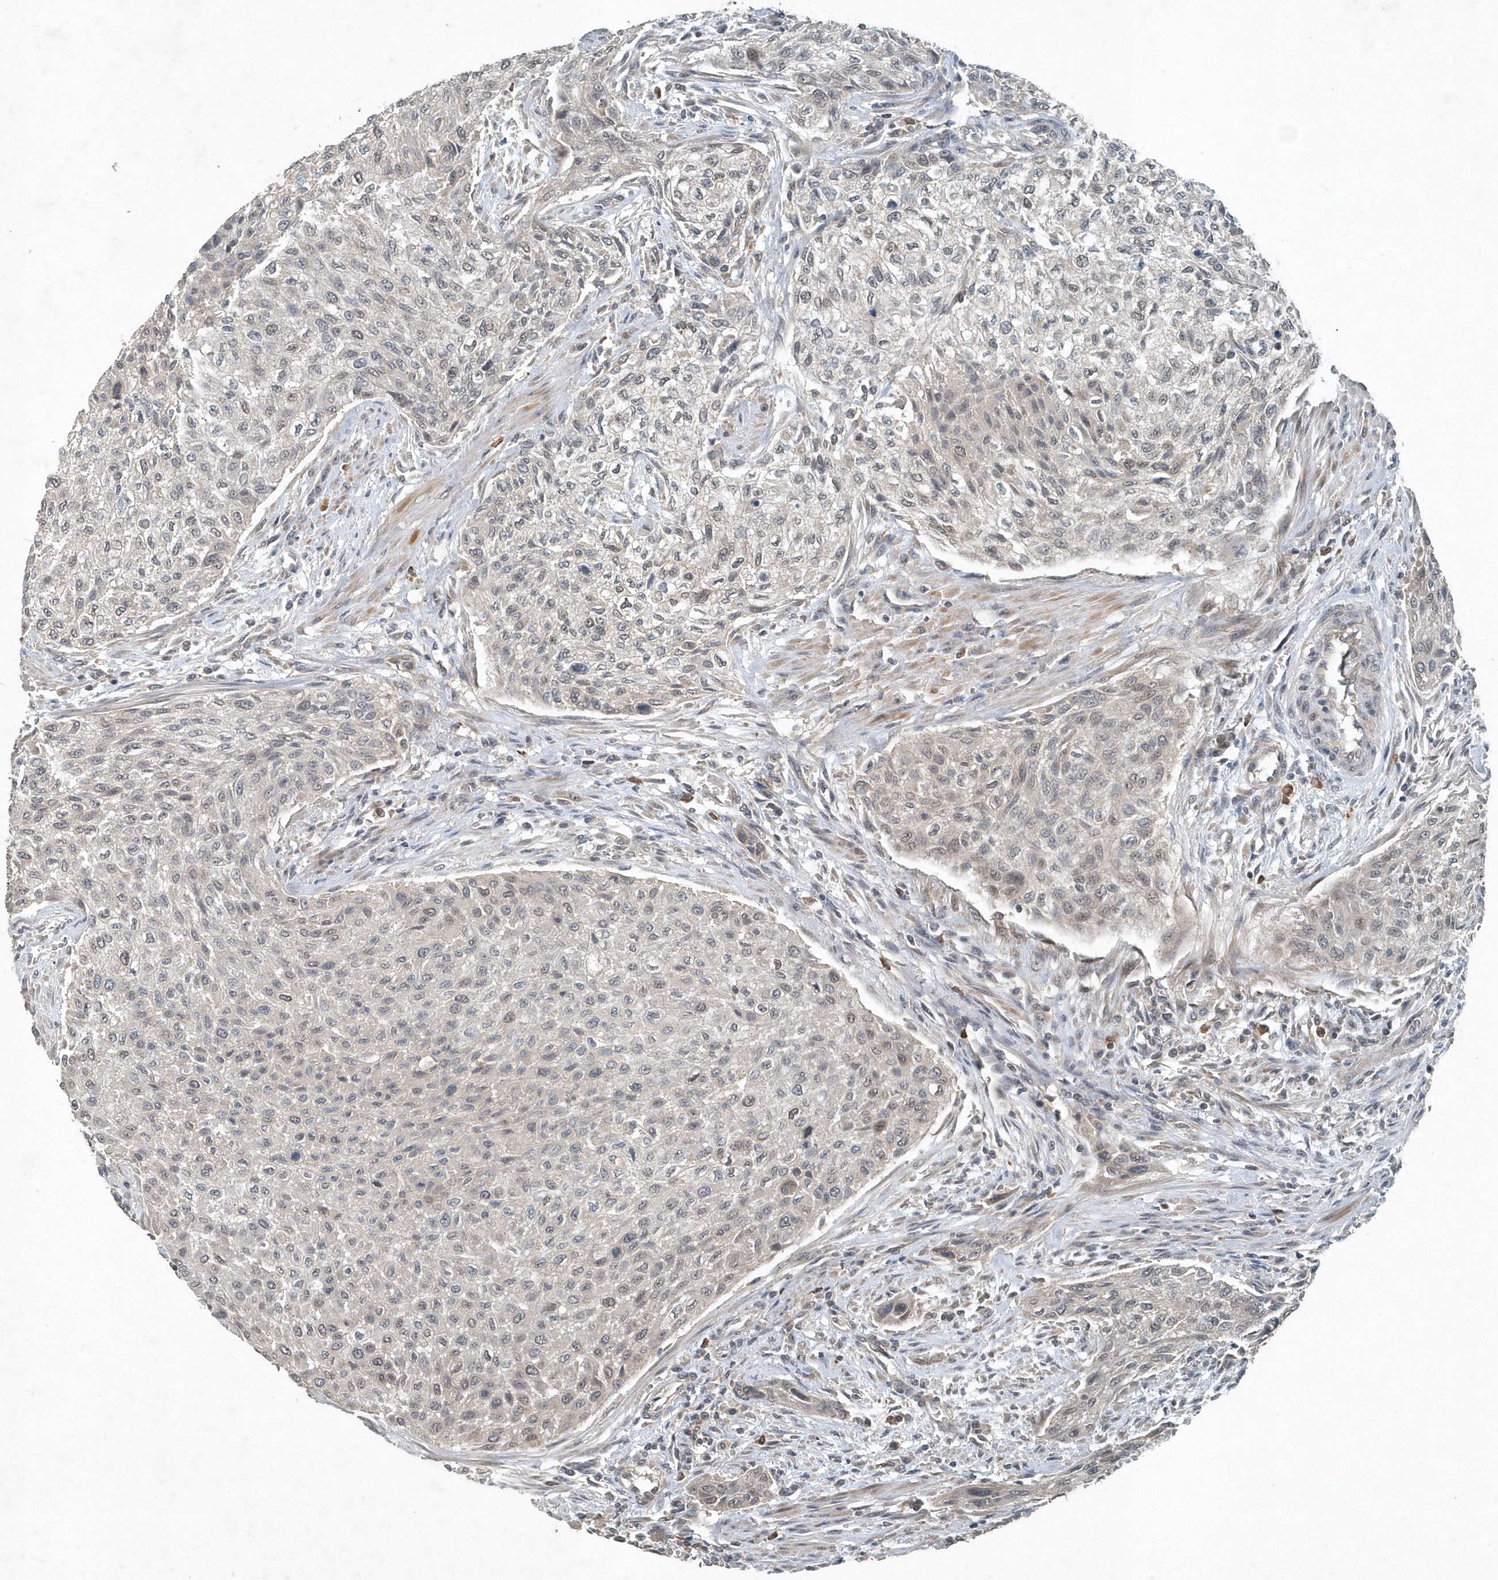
{"staining": {"intensity": "negative", "quantity": "none", "location": "none"}, "tissue": "urothelial cancer", "cell_type": "Tumor cells", "image_type": "cancer", "snomed": [{"axis": "morphology", "description": "Urothelial carcinoma, High grade"}, {"axis": "topography", "description": "Urinary bladder"}], "caption": "This is a image of IHC staining of urothelial cancer, which shows no staining in tumor cells. (Stains: DAB IHC with hematoxylin counter stain, Microscopy: brightfield microscopy at high magnification).", "gene": "SCFD2", "patient": {"sex": "male", "age": 35}}